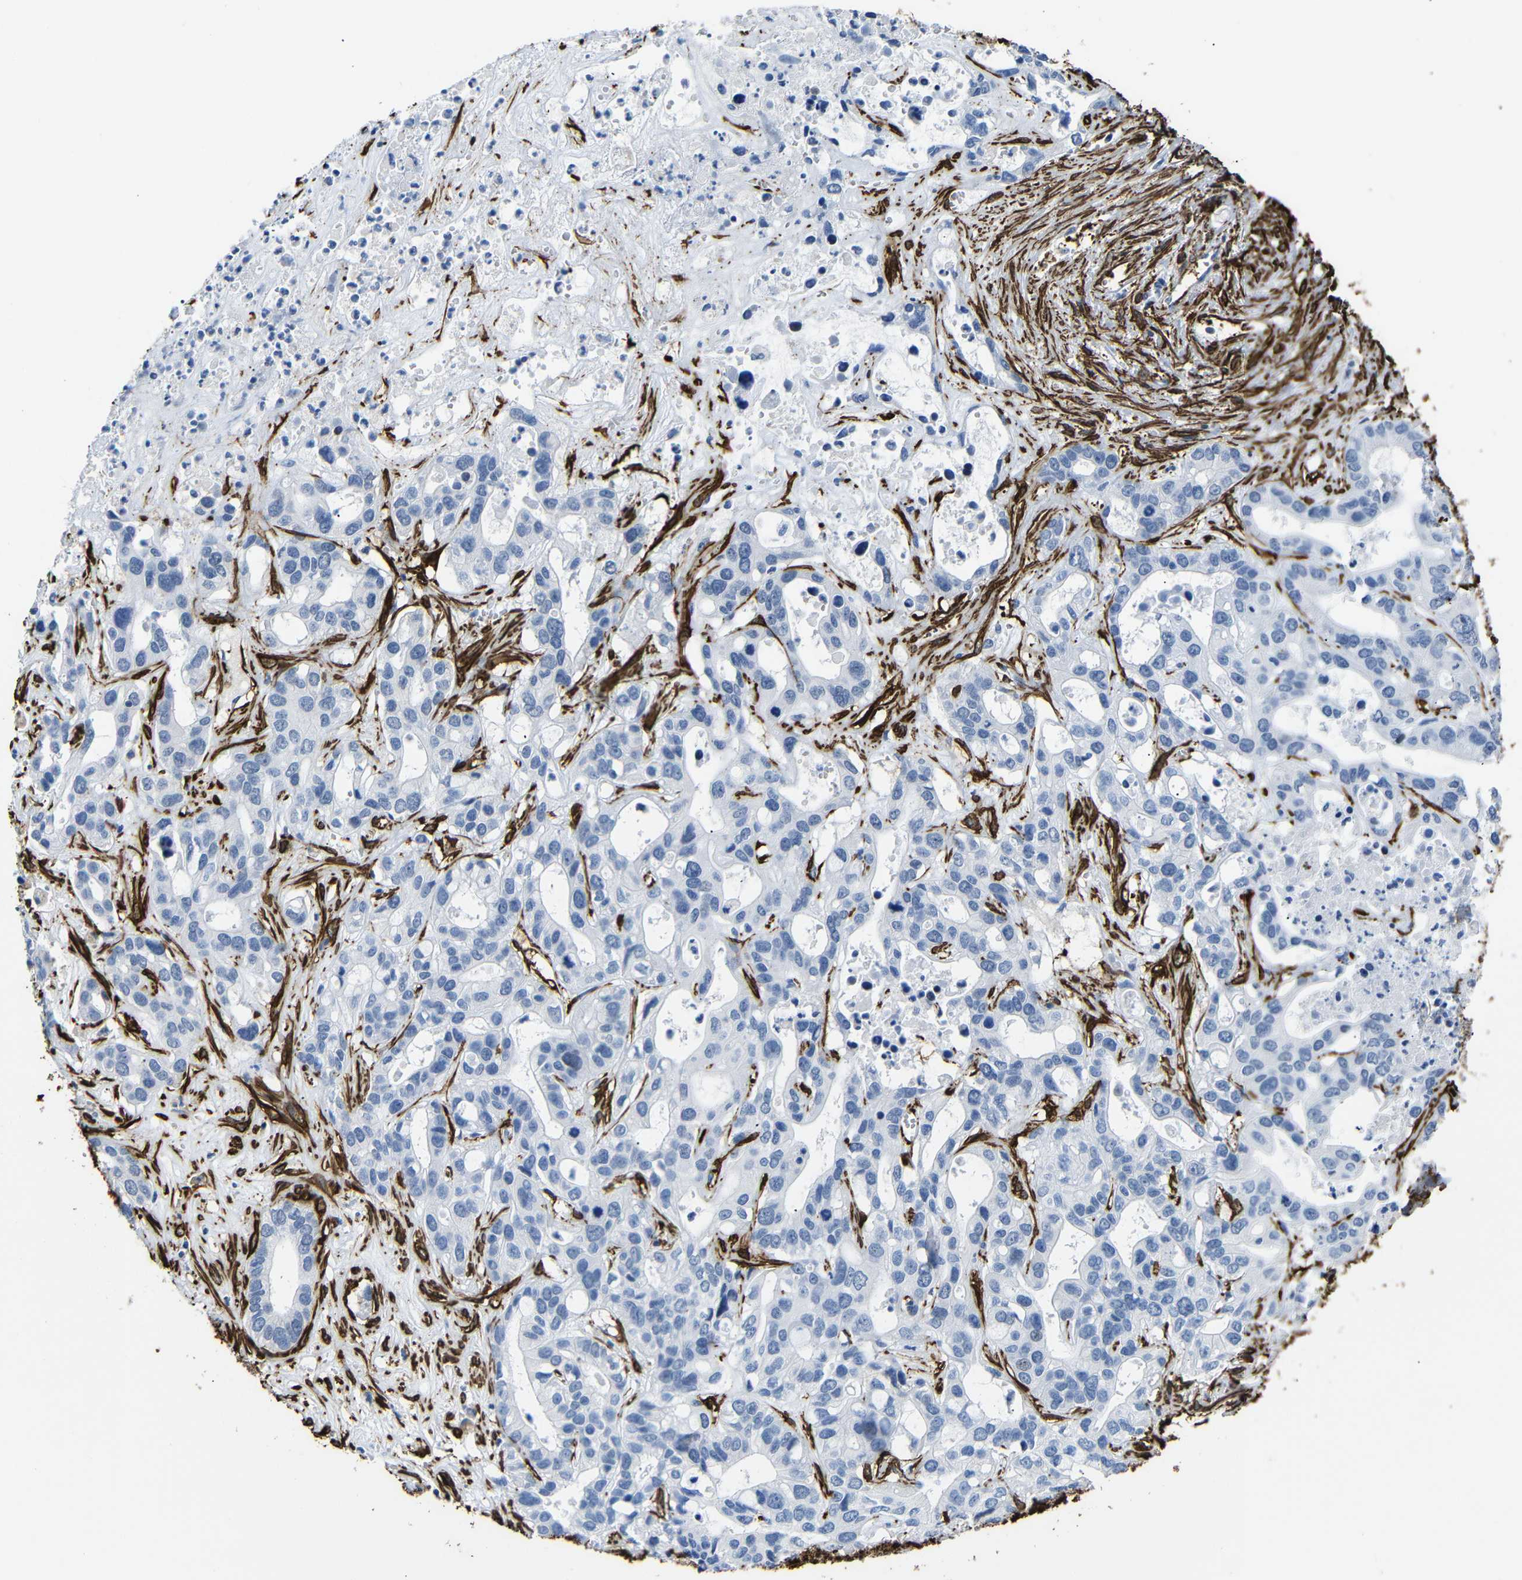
{"staining": {"intensity": "negative", "quantity": "none", "location": "none"}, "tissue": "liver cancer", "cell_type": "Tumor cells", "image_type": "cancer", "snomed": [{"axis": "morphology", "description": "Cholangiocarcinoma"}, {"axis": "topography", "description": "Liver"}], "caption": "This is an IHC micrograph of human liver cancer. There is no positivity in tumor cells.", "gene": "ACTA2", "patient": {"sex": "female", "age": 65}}